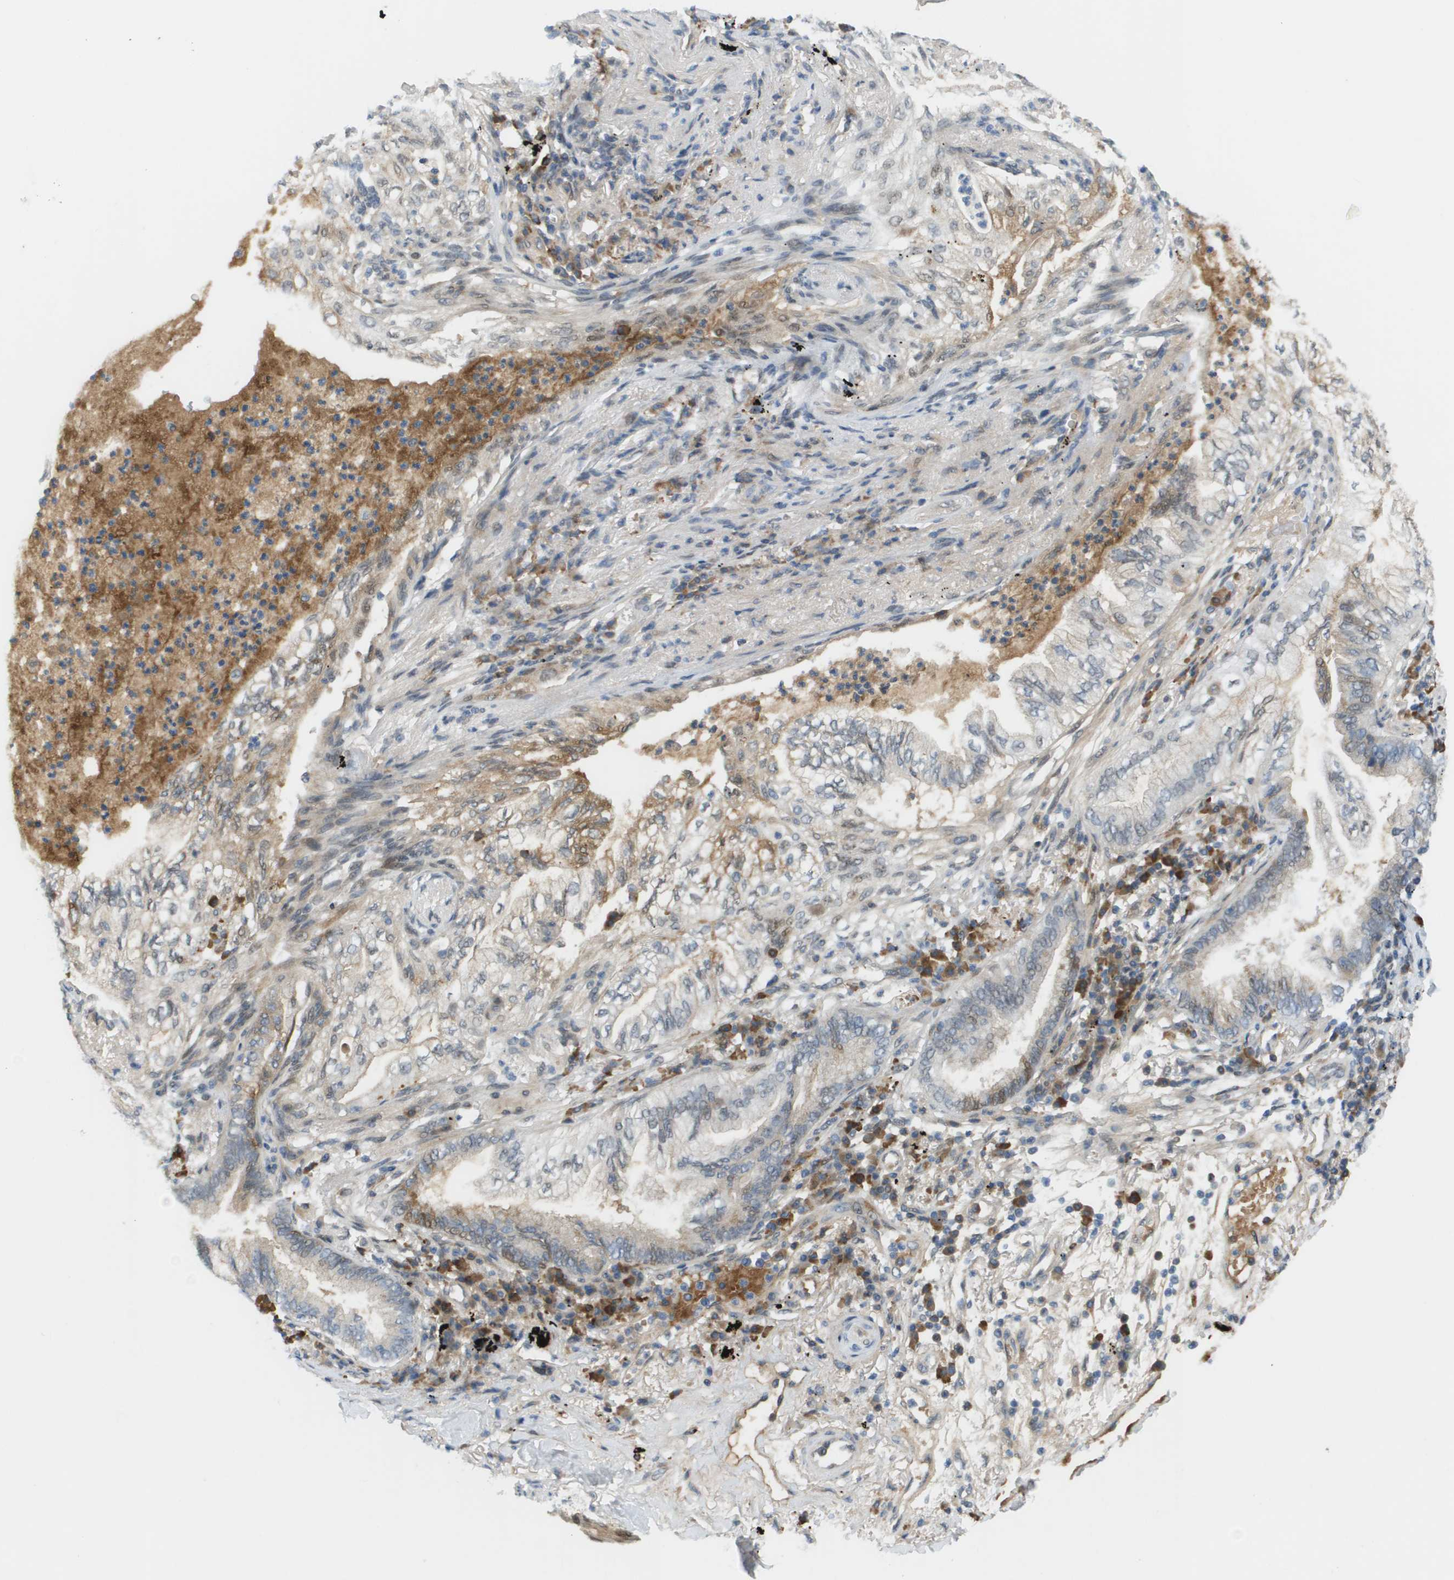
{"staining": {"intensity": "moderate", "quantity": "<25%", "location": "cytoplasmic/membranous,nuclear"}, "tissue": "lung cancer", "cell_type": "Tumor cells", "image_type": "cancer", "snomed": [{"axis": "morphology", "description": "Normal tissue, NOS"}, {"axis": "morphology", "description": "Adenocarcinoma, NOS"}, {"axis": "topography", "description": "Bronchus"}, {"axis": "topography", "description": "Lung"}], "caption": "Immunohistochemical staining of human adenocarcinoma (lung) shows moderate cytoplasmic/membranous and nuclear protein staining in about <25% of tumor cells. (DAB (3,3'-diaminobenzidine) IHC with brightfield microscopy, high magnification).", "gene": "CACNB4", "patient": {"sex": "female", "age": 70}}